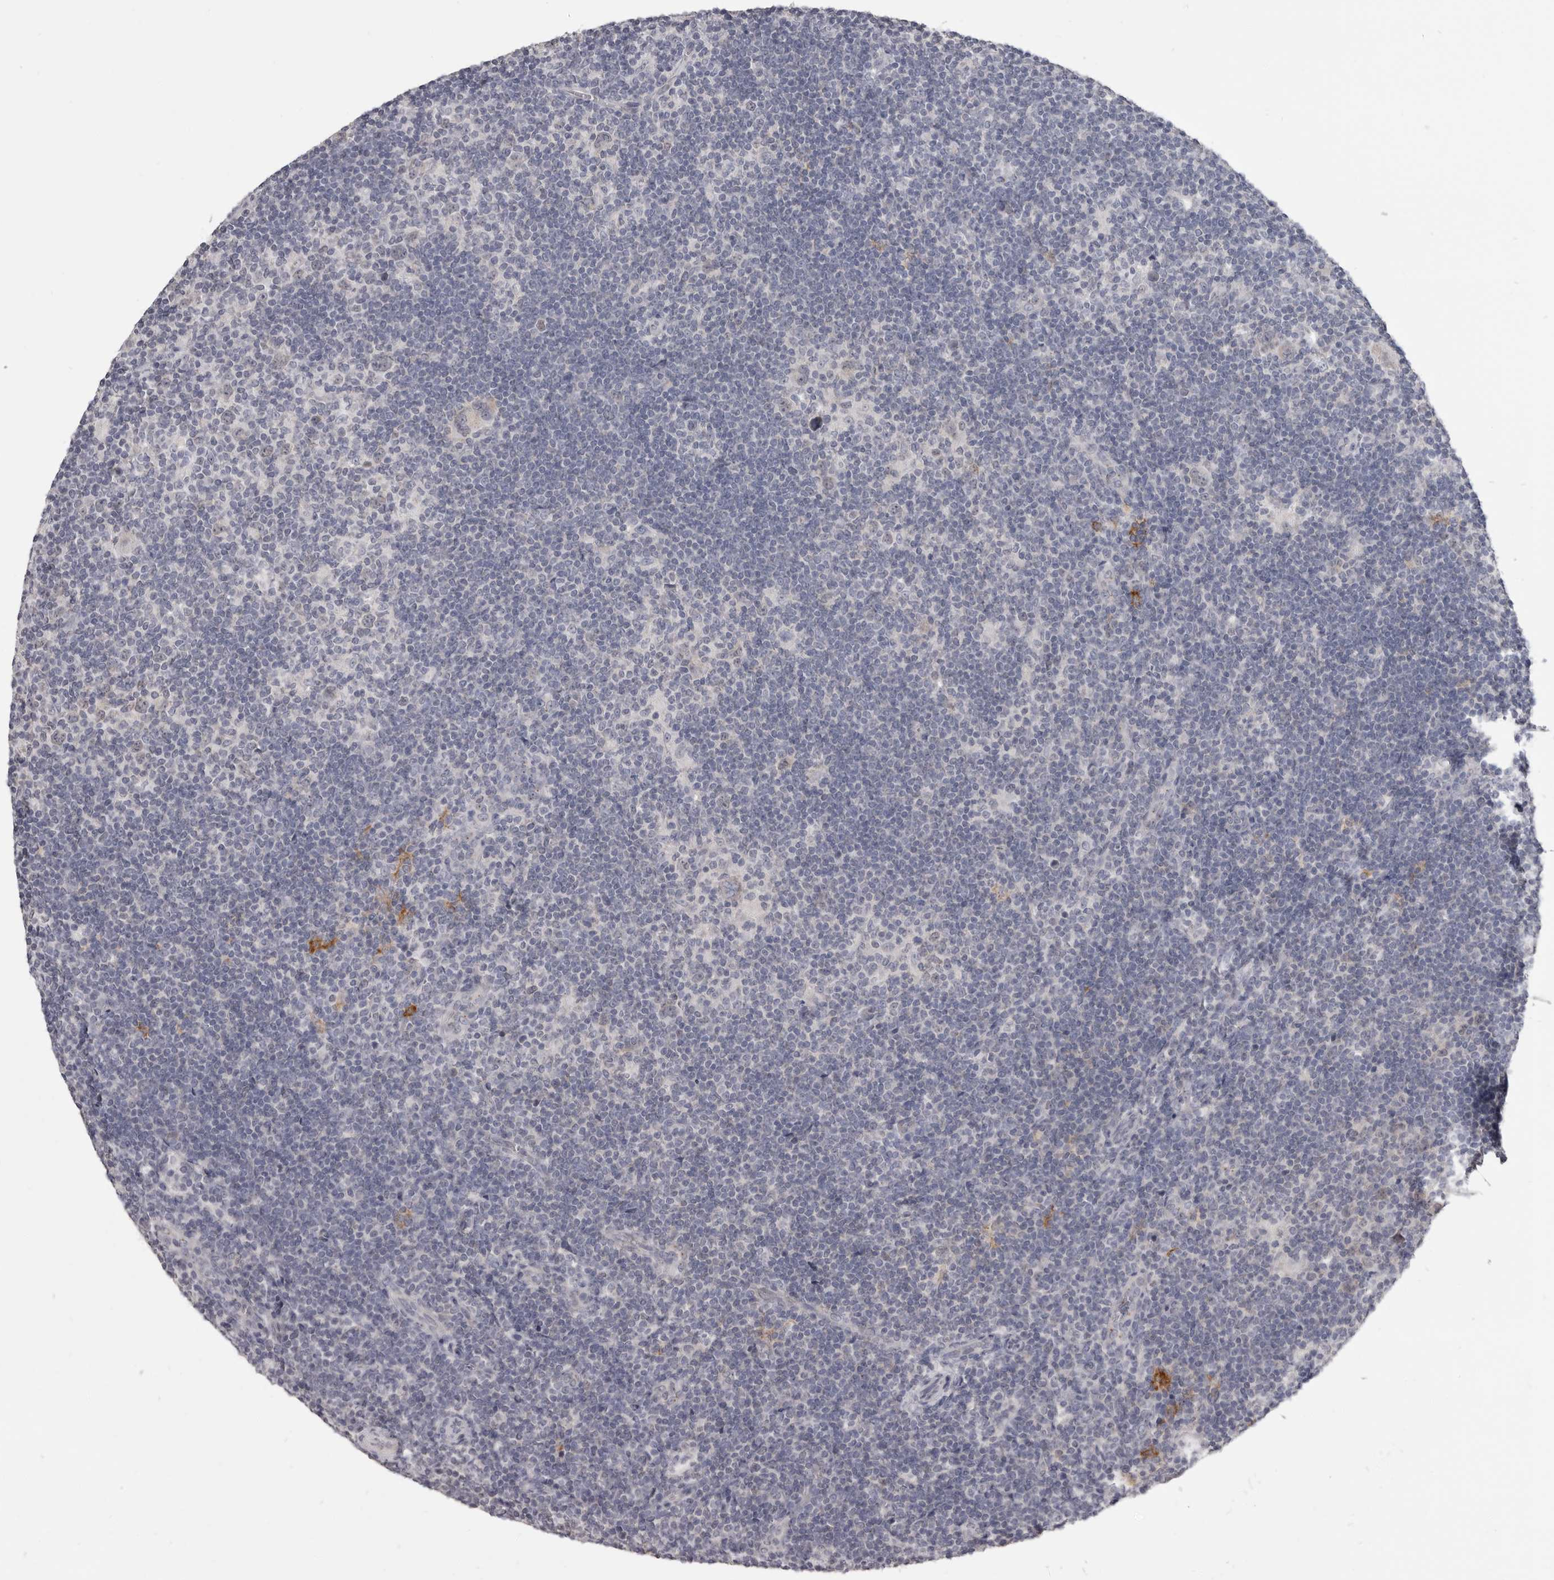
{"staining": {"intensity": "negative", "quantity": "none", "location": "none"}, "tissue": "lymphoma", "cell_type": "Tumor cells", "image_type": "cancer", "snomed": [{"axis": "morphology", "description": "Hodgkin's disease, NOS"}, {"axis": "topography", "description": "Lymph node"}], "caption": "Tumor cells are negative for protein expression in human Hodgkin's disease.", "gene": "CGN", "patient": {"sex": "female", "age": 57}}